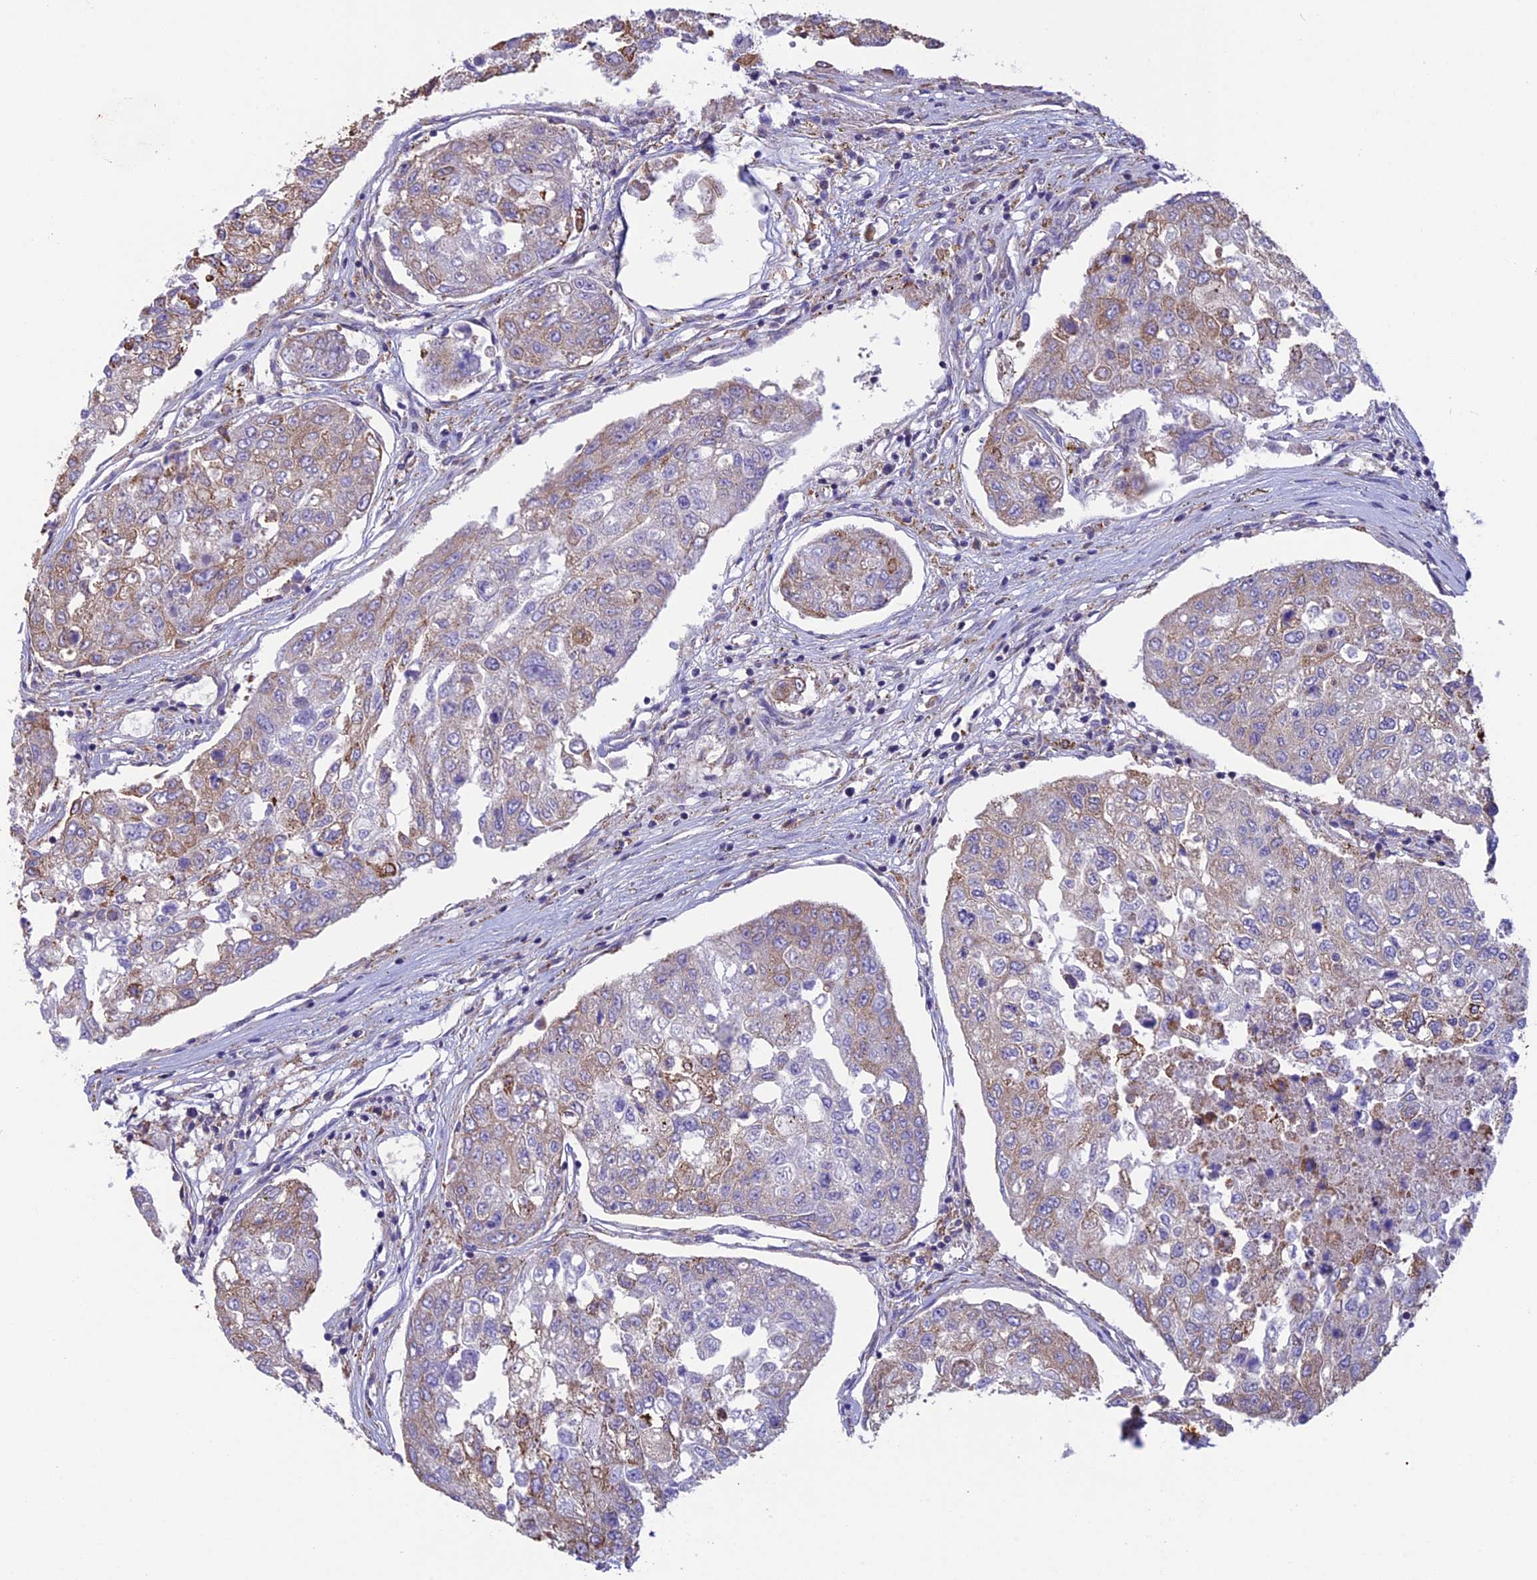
{"staining": {"intensity": "moderate", "quantity": "<25%", "location": "cytoplasmic/membranous"}, "tissue": "urothelial cancer", "cell_type": "Tumor cells", "image_type": "cancer", "snomed": [{"axis": "morphology", "description": "Urothelial carcinoma, High grade"}, {"axis": "topography", "description": "Lymph node"}, {"axis": "topography", "description": "Urinary bladder"}], "caption": "The photomicrograph reveals immunohistochemical staining of urothelial carcinoma (high-grade). There is moderate cytoplasmic/membranous positivity is appreciated in approximately <25% of tumor cells.", "gene": "DMRTA2", "patient": {"sex": "male", "age": 51}}